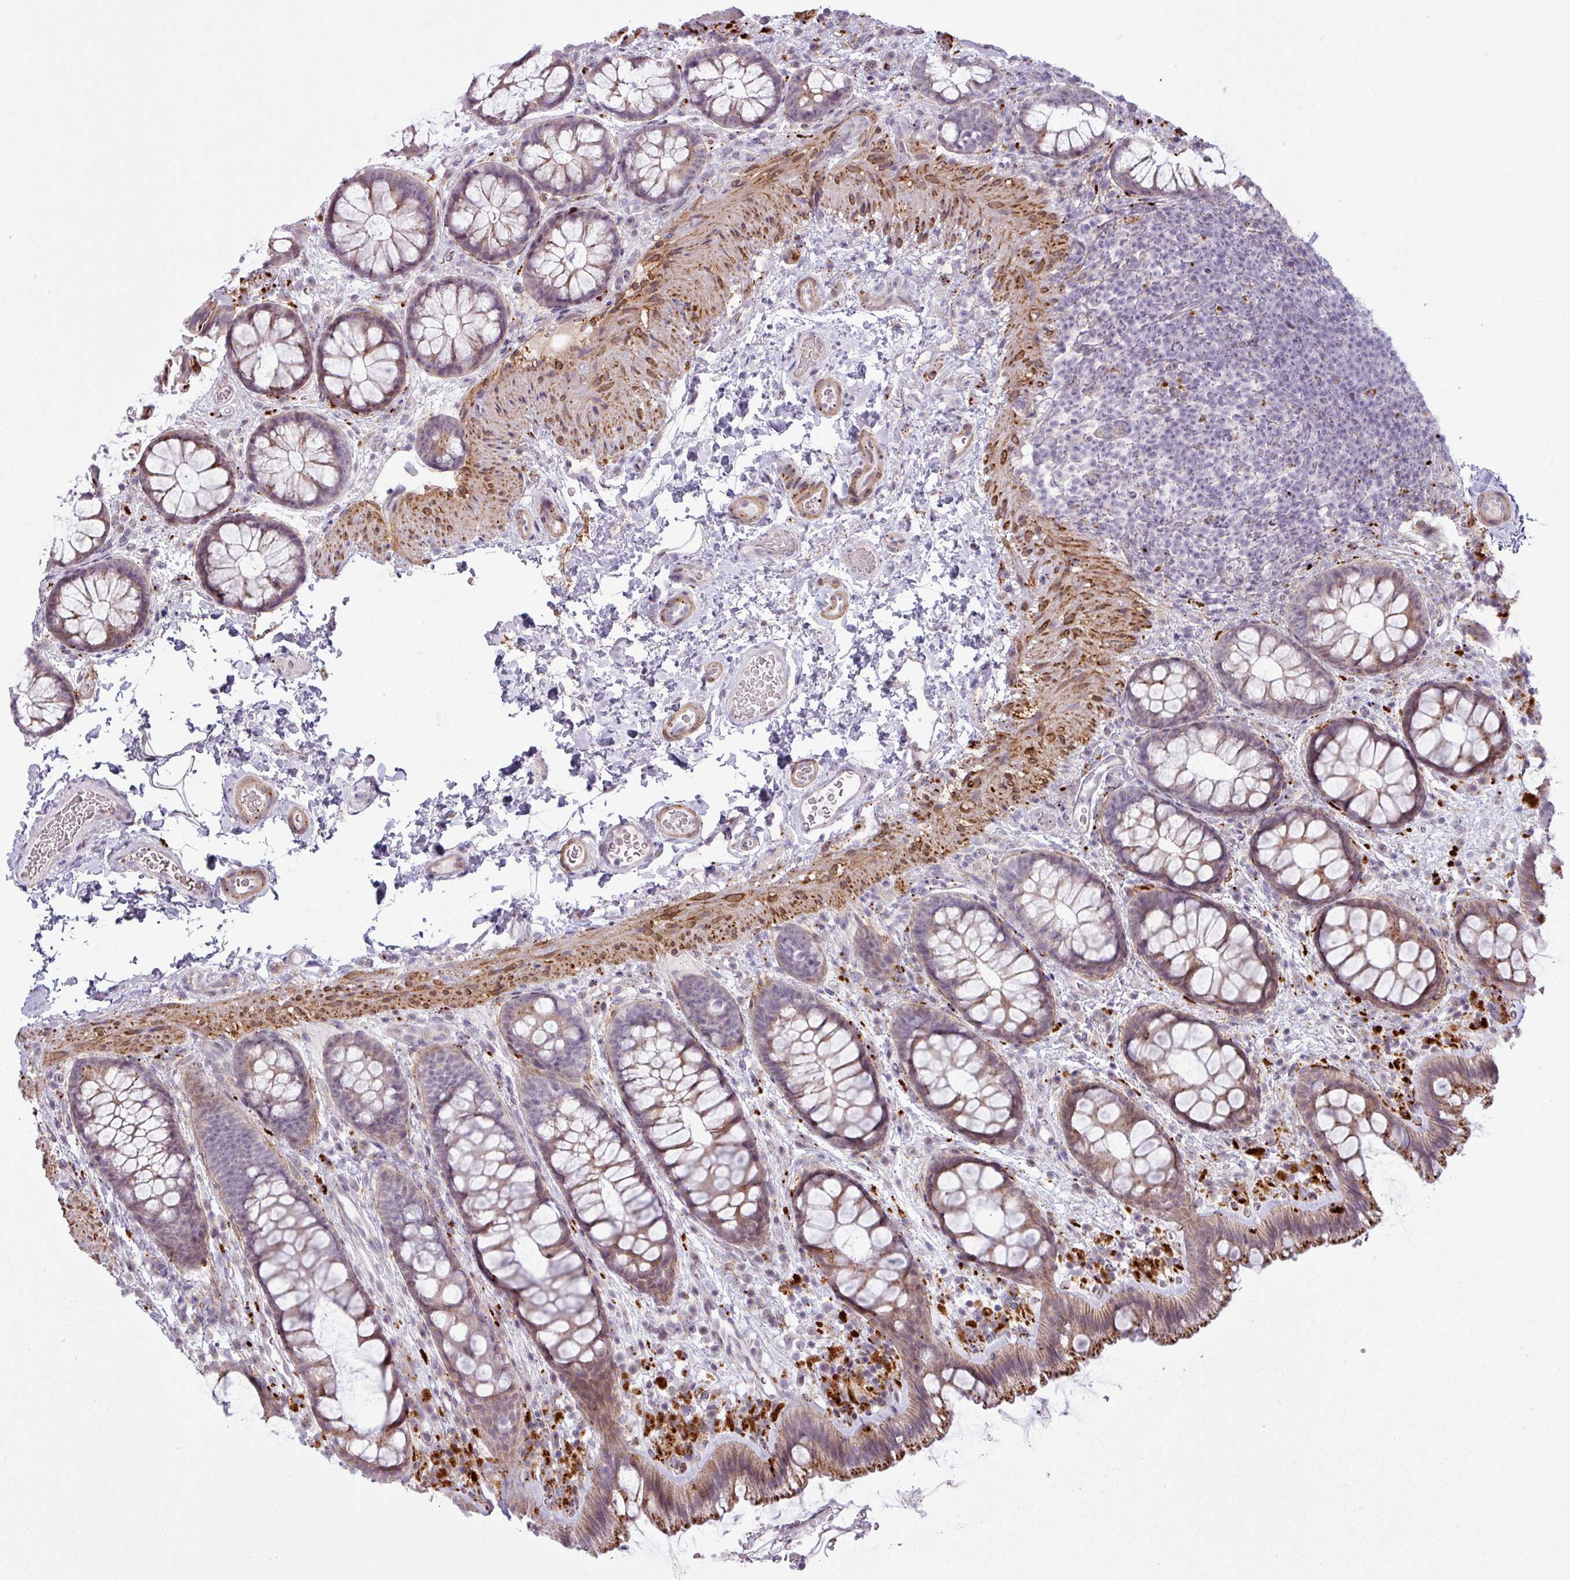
{"staining": {"intensity": "moderate", "quantity": ">75%", "location": "cytoplasmic/membranous"}, "tissue": "colon", "cell_type": "Endothelial cells", "image_type": "normal", "snomed": [{"axis": "morphology", "description": "Normal tissue, NOS"}, {"axis": "topography", "description": "Colon"}], "caption": "Unremarkable colon displays moderate cytoplasmic/membranous staining in approximately >75% of endothelial cells, visualized by immunohistochemistry. Nuclei are stained in blue.", "gene": "MAP7D2", "patient": {"sex": "male", "age": 46}}